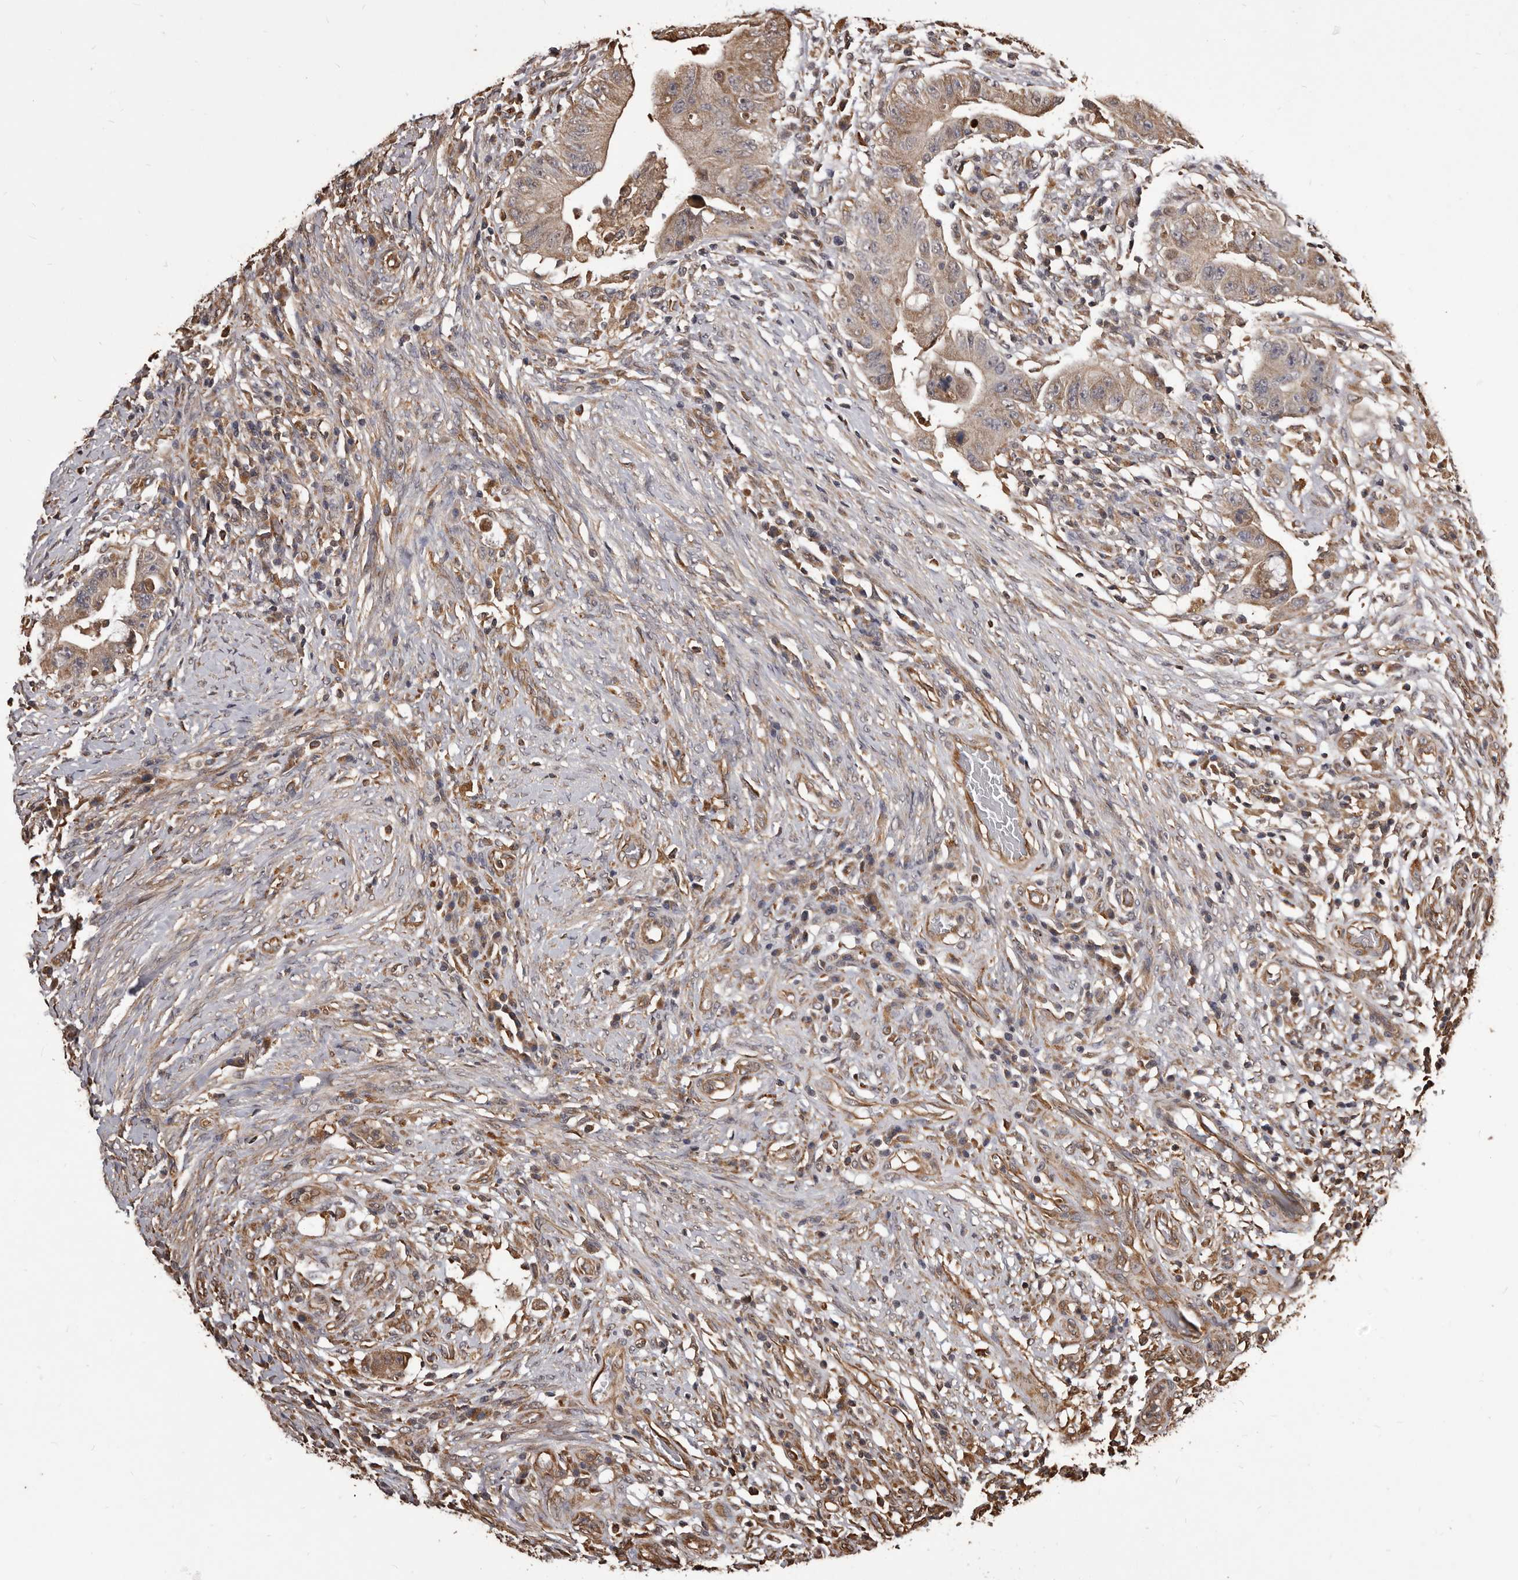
{"staining": {"intensity": "moderate", "quantity": ">75%", "location": "cytoplasmic/membranous"}, "tissue": "colorectal cancer", "cell_type": "Tumor cells", "image_type": "cancer", "snomed": [{"axis": "morphology", "description": "Adenocarcinoma, NOS"}, {"axis": "topography", "description": "Rectum"}], "caption": "Human adenocarcinoma (colorectal) stained with a protein marker shows moderate staining in tumor cells.", "gene": "ALPK1", "patient": {"sex": "female", "age": 71}}